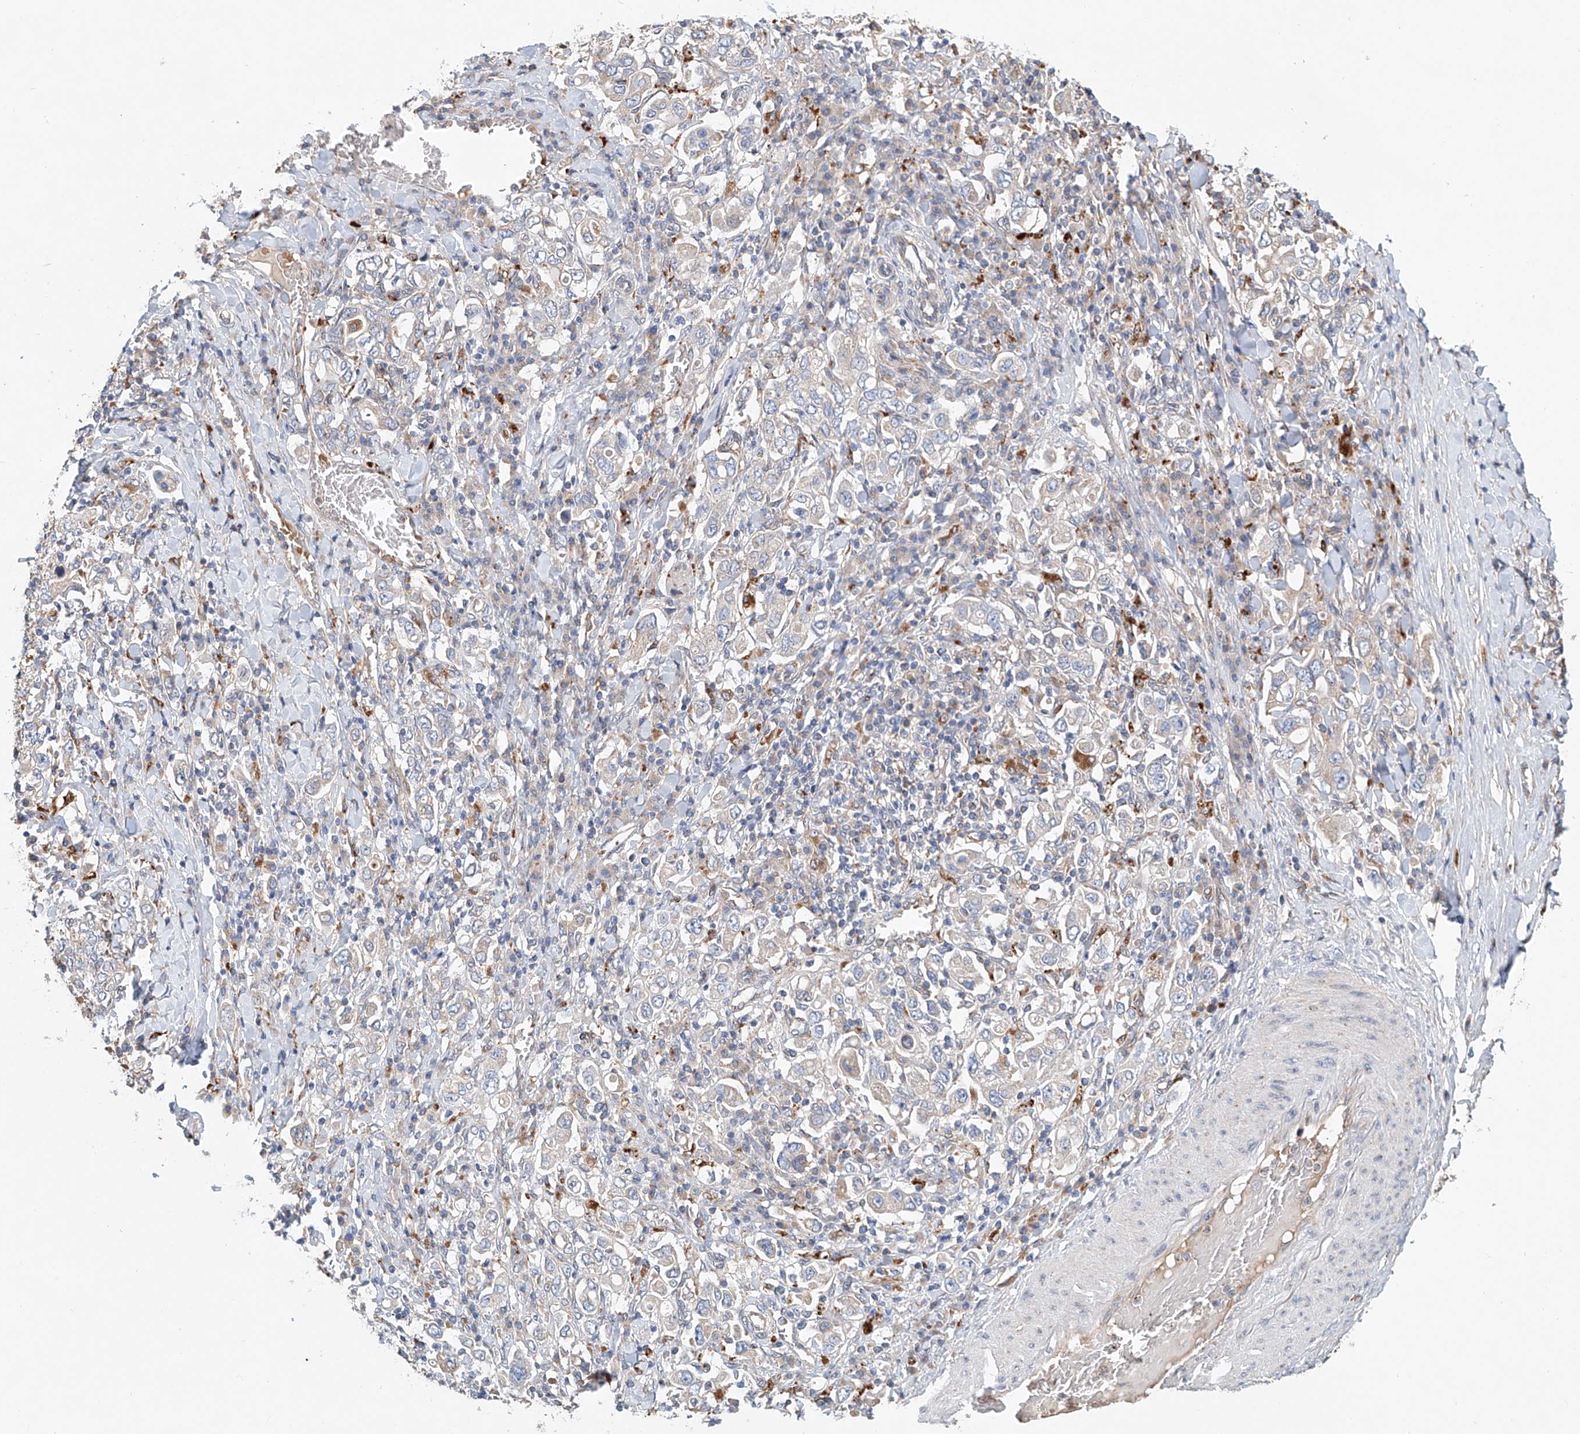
{"staining": {"intensity": "negative", "quantity": "none", "location": "none"}, "tissue": "stomach cancer", "cell_type": "Tumor cells", "image_type": "cancer", "snomed": [{"axis": "morphology", "description": "Adenocarcinoma, NOS"}, {"axis": "topography", "description": "Stomach, upper"}], "caption": "Human stomach cancer (adenocarcinoma) stained for a protein using IHC shows no expression in tumor cells.", "gene": "HGSNAT", "patient": {"sex": "male", "age": 62}}